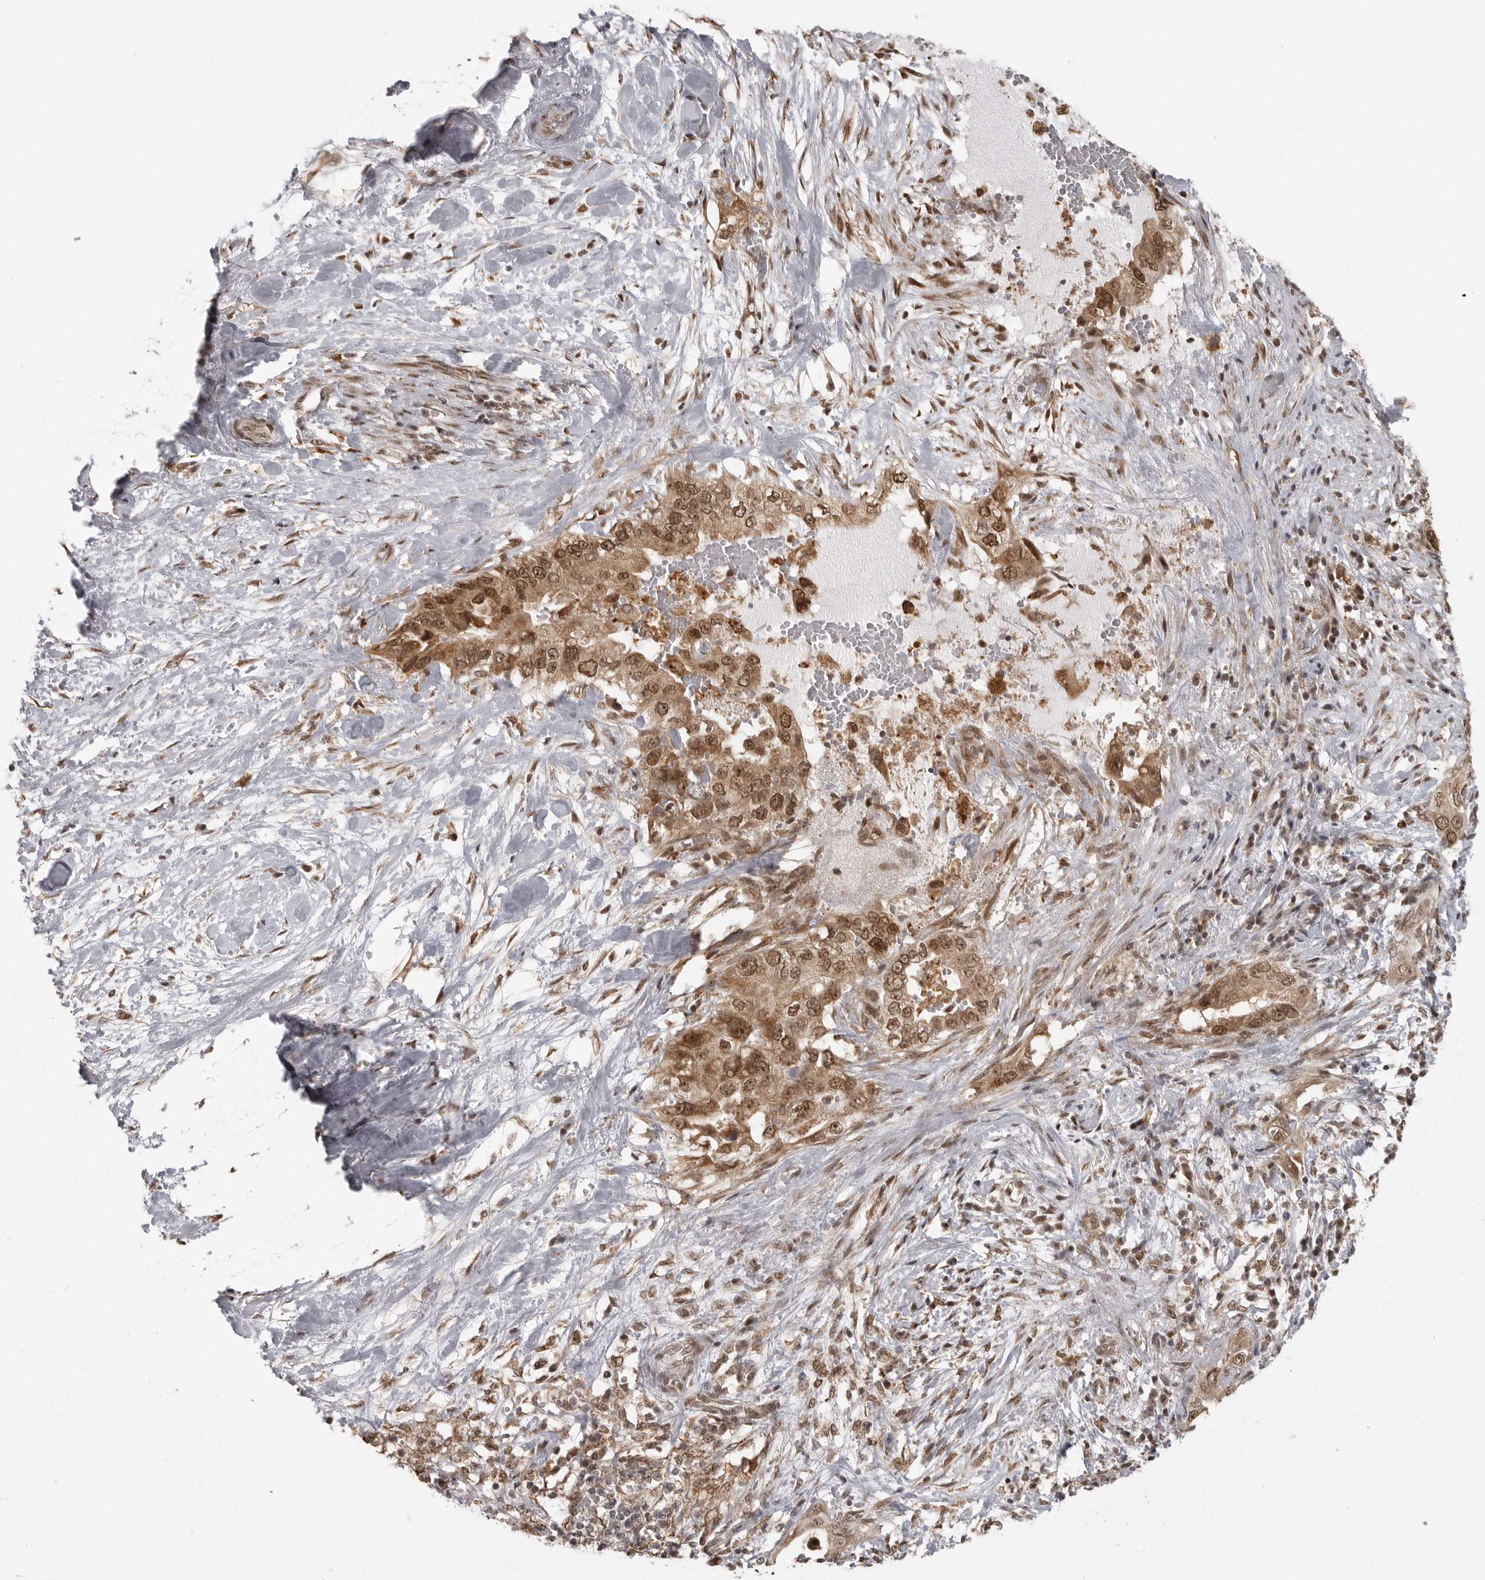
{"staining": {"intensity": "moderate", "quantity": ">75%", "location": "cytoplasmic/membranous,nuclear"}, "tissue": "pancreatic cancer", "cell_type": "Tumor cells", "image_type": "cancer", "snomed": [{"axis": "morphology", "description": "Inflammation, NOS"}, {"axis": "morphology", "description": "Adenocarcinoma, NOS"}, {"axis": "topography", "description": "Pancreas"}], "caption": "About >75% of tumor cells in human pancreatic cancer (adenocarcinoma) exhibit moderate cytoplasmic/membranous and nuclear protein positivity as visualized by brown immunohistochemical staining.", "gene": "ISG20L2", "patient": {"sex": "female", "age": 56}}